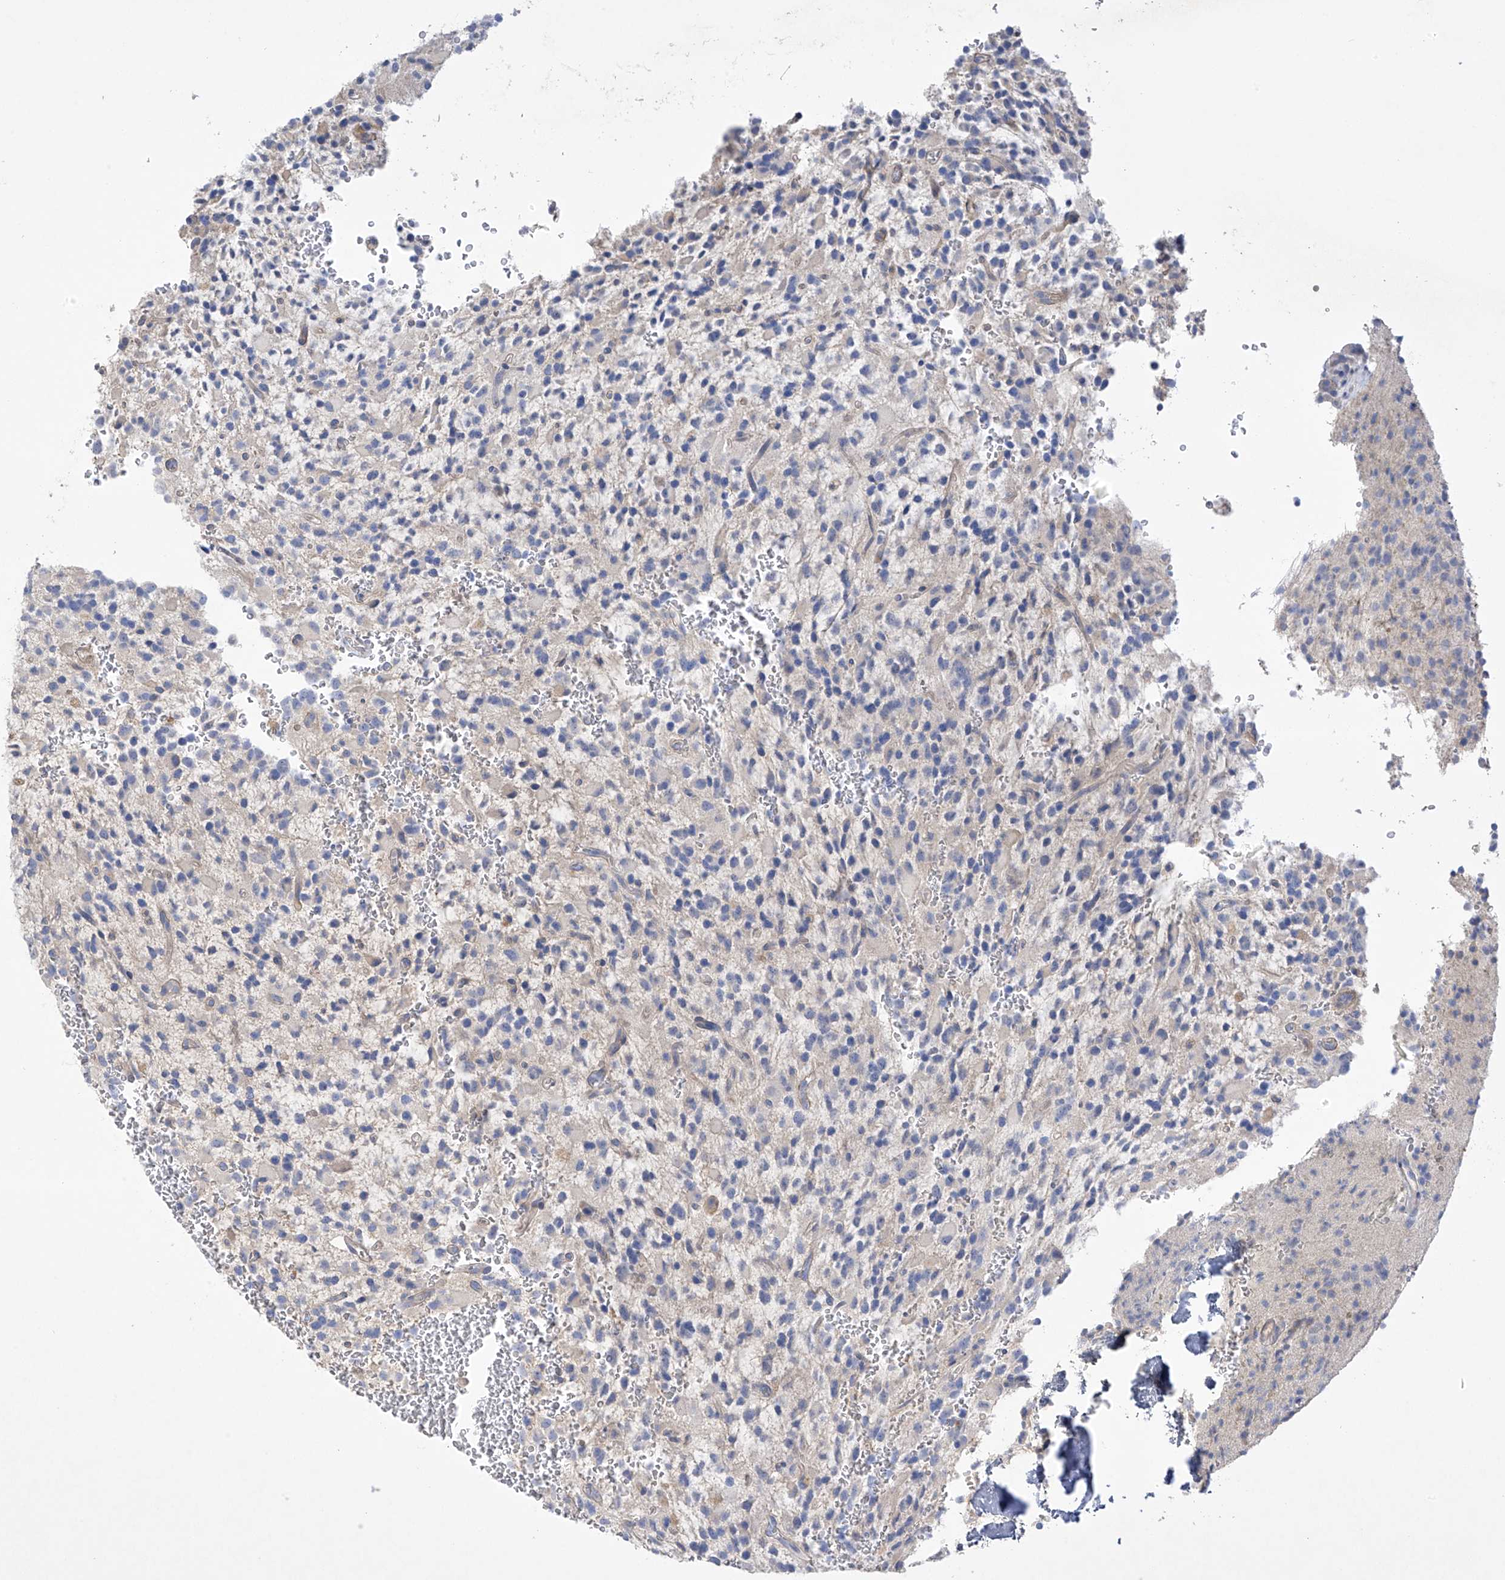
{"staining": {"intensity": "negative", "quantity": "none", "location": "none"}, "tissue": "glioma", "cell_type": "Tumor cells", "image_type": "cancer", "snomed": [{"axis": "morphology", "description": "Glioma, malignant, High grade"}, {"axis": "topography", "description": "Brain"}], "caption": "A histopathology image of human glioma is negative for staining in tumor cells.", "gene": "PRSS12", "patient": {"sex": "male", "age": 34}}